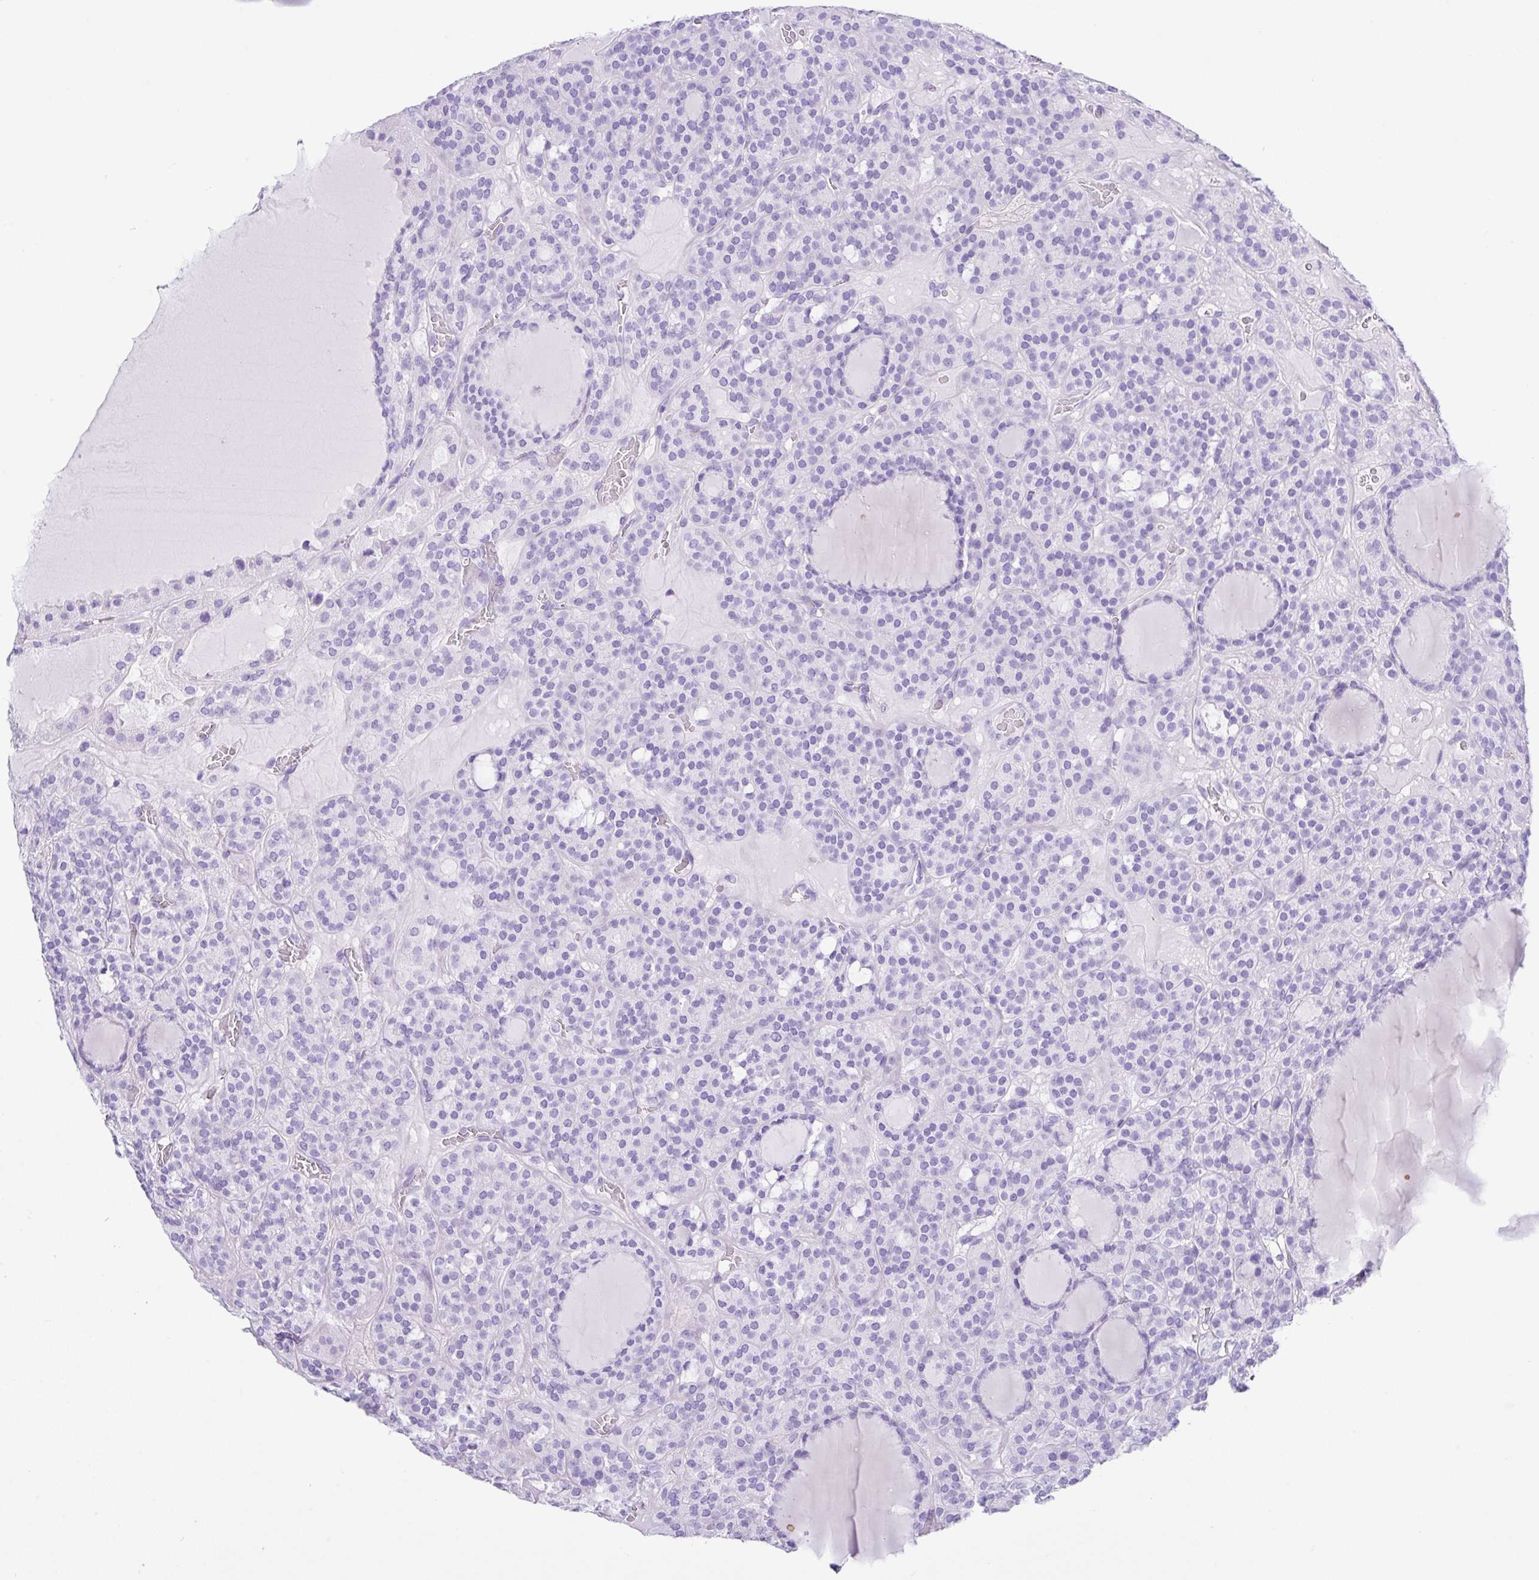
{"staining": {"intensity": "negative", "quantity": "none", "location": "none"}, "tissue": "thyroid cancer", "cell_type": "Tumor cells", "image_type": "cancer", "snomed": [{"axis": "morphology", "description": "Follicular adenoma carcinoma, NOS"}, {"axis": "topography", "description": "Thyroid gland"}], "caption": "Tumor cells show no significant expression in thyroid follicular adenoma carcinoma.", "gene": "ZG16", "patient": {"sex": "female", "age": 63}}